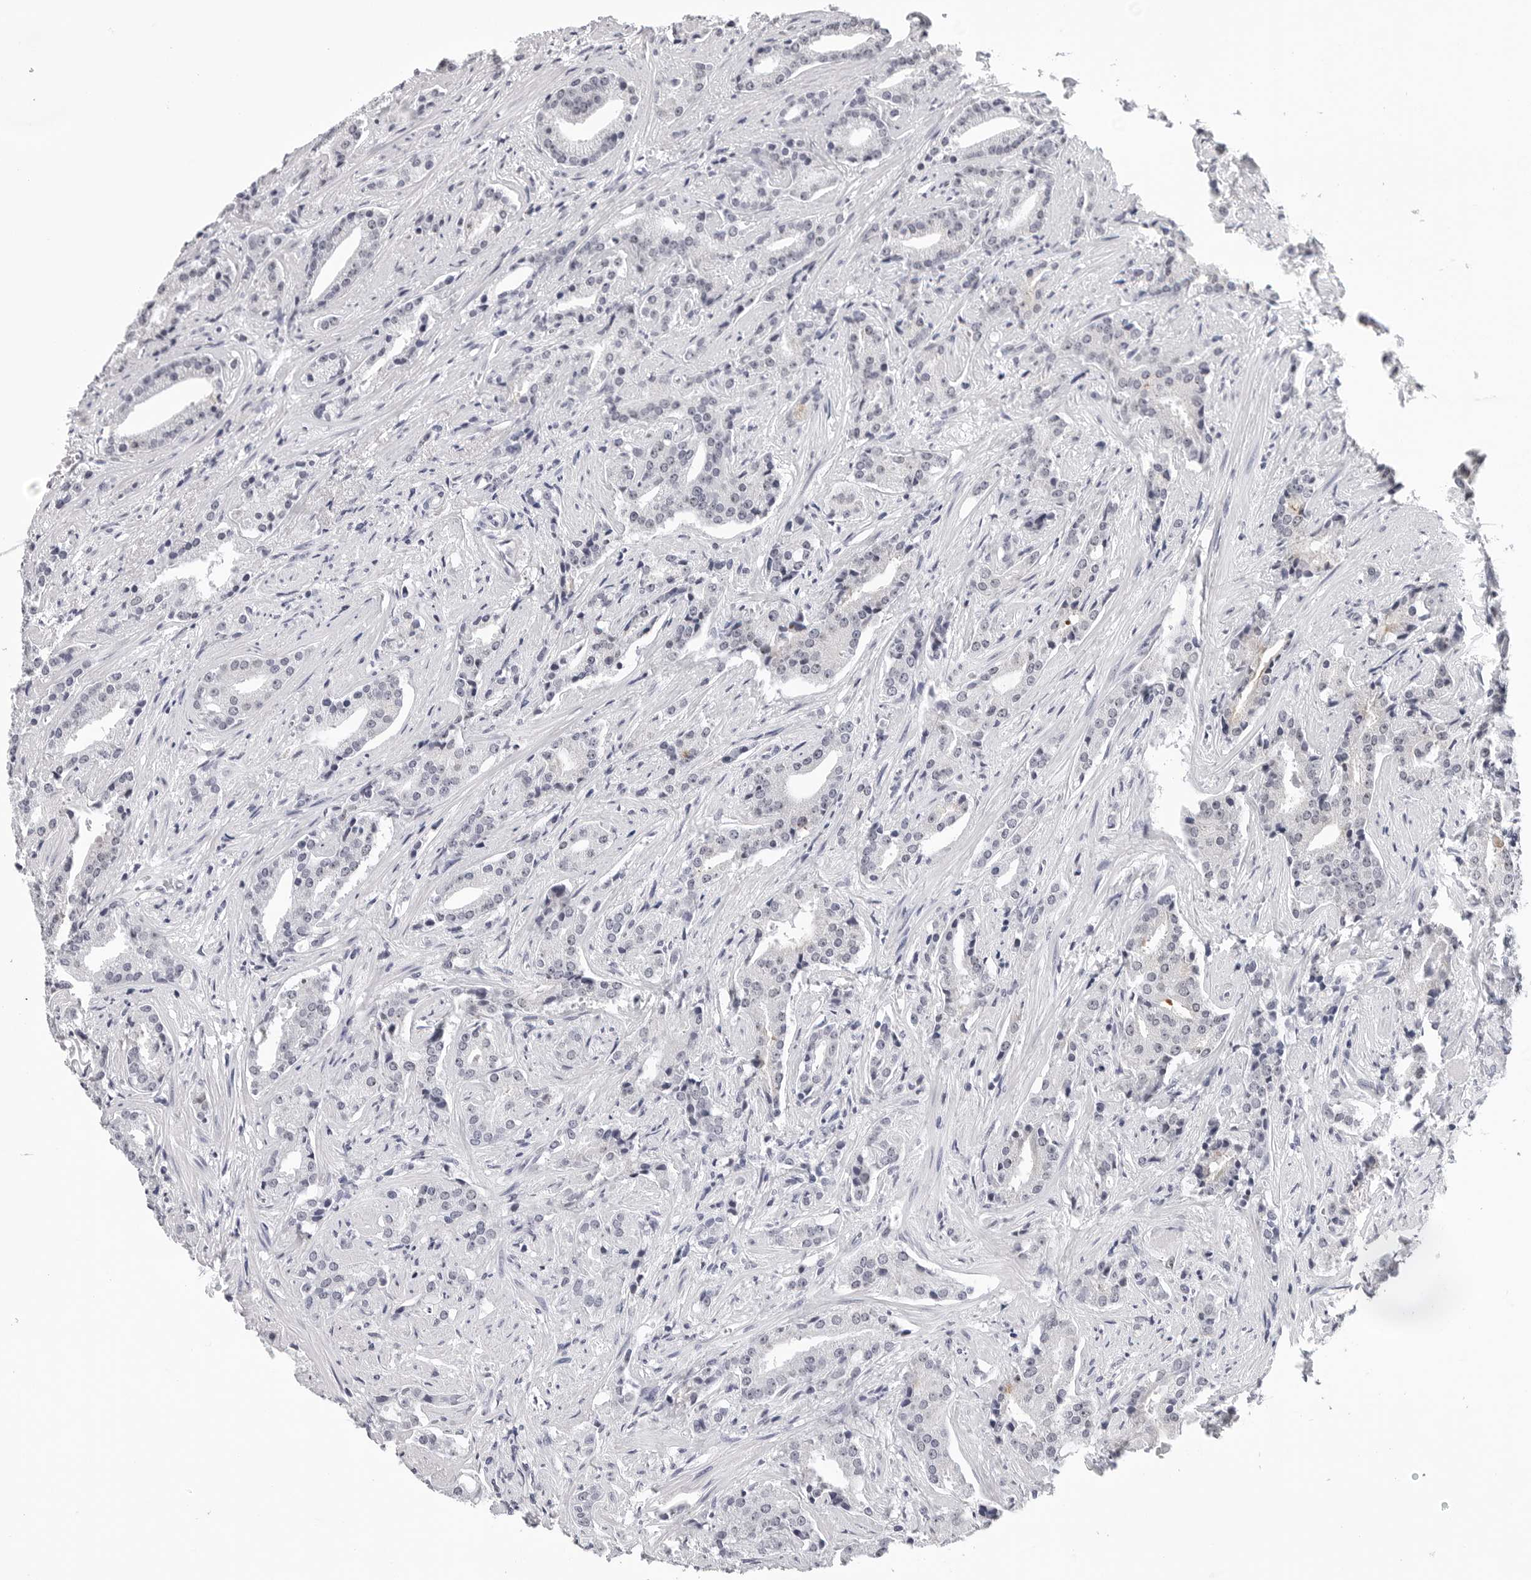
{"staining": {"intensity": "negative", "quantity": "none", "location": "none"}, "tissue": "prostate cancer", "cell_type": "Tumor cells", "image_type": "cancer", "snomed": [{"axis": "morphology", "description": "Adenocarcinoma, Low grade"}, {"axis": "topography", "description": "Prostate"}], "caption": "Prostate cancer (low-grade adenocarcinoma) stained for a protein using IHC shows no positivity tumor cells.", "gene": "GNL2", "patient": {"sex": "male", "age": 67}}